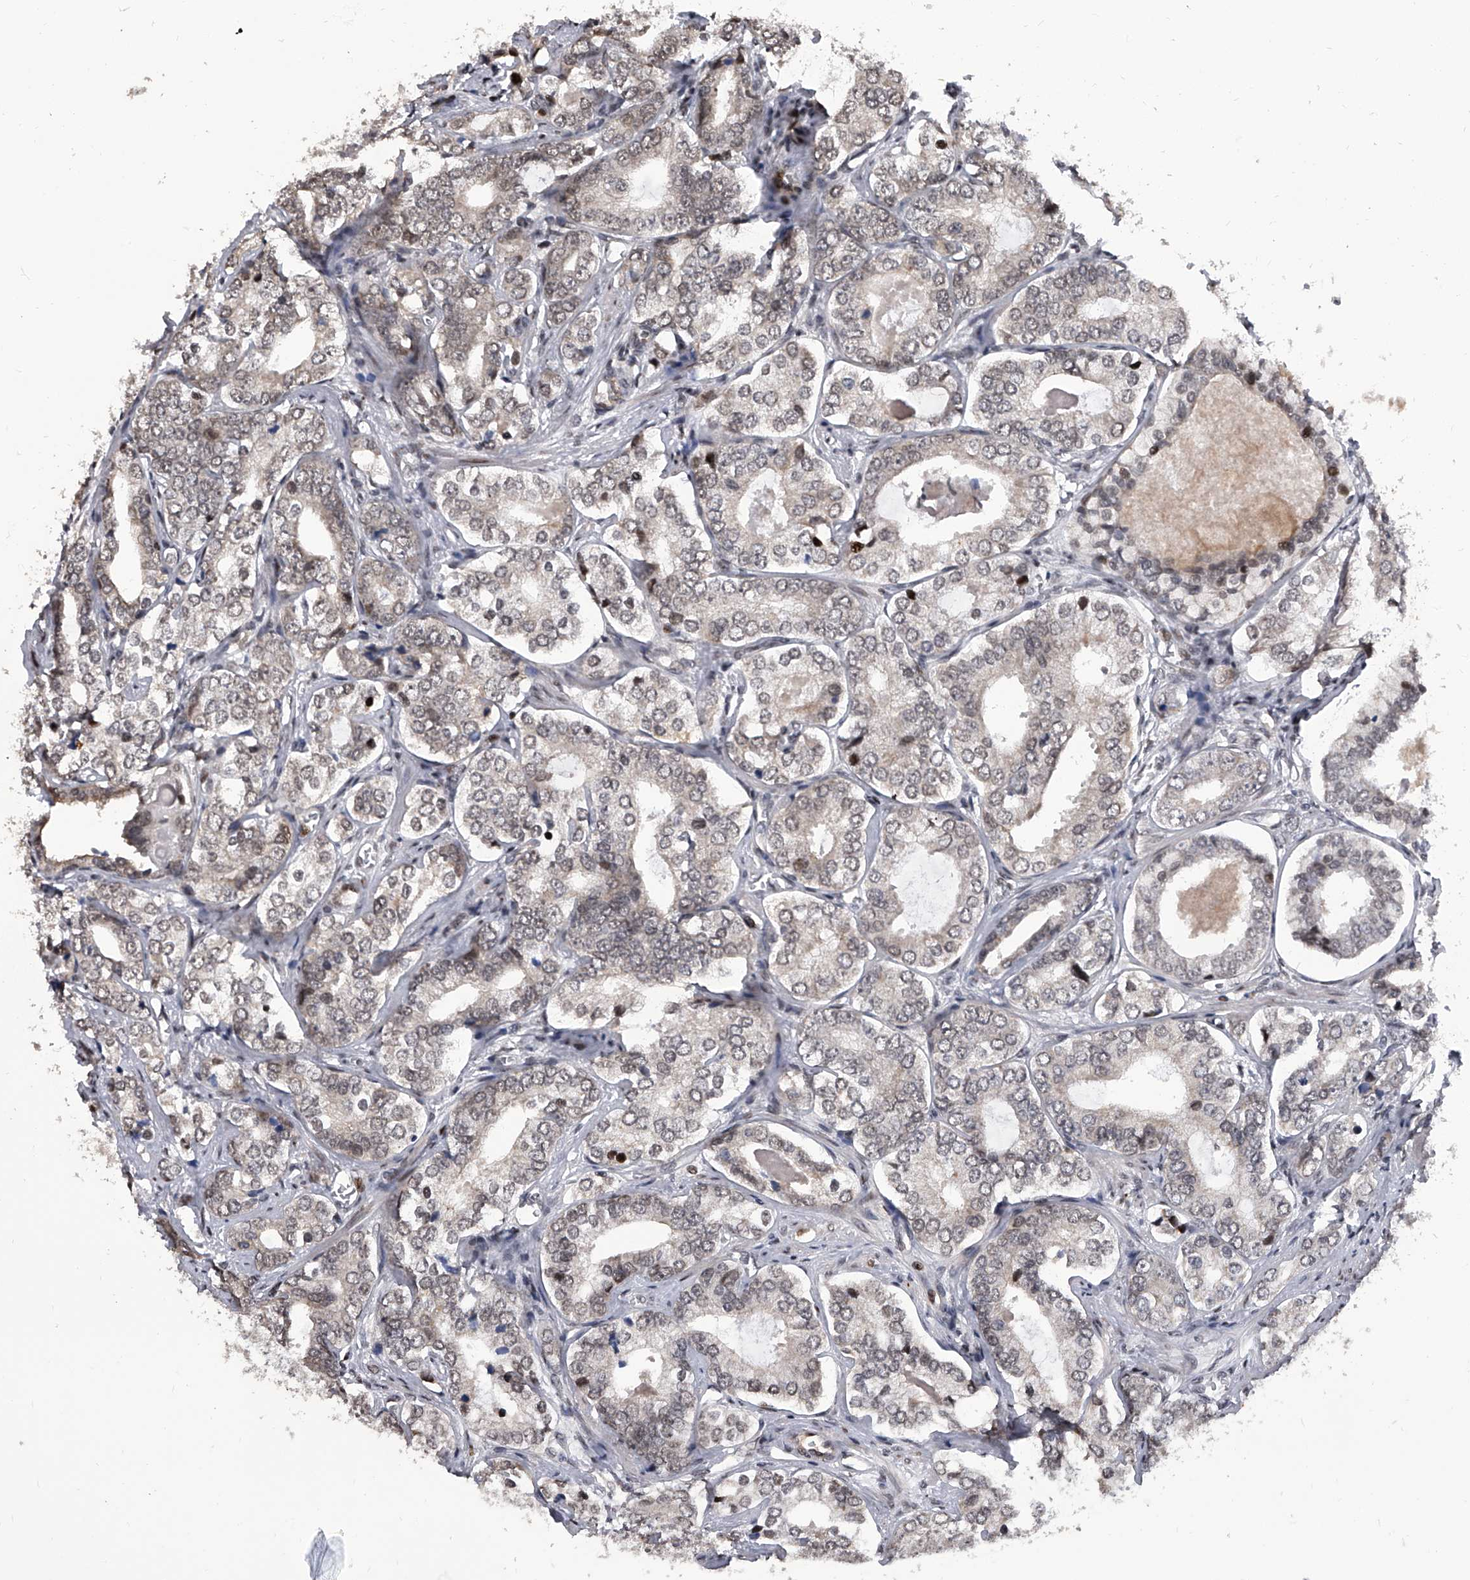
{"staining": {"intensity": "negative", "quantity": "none", "location": "none"}, "tissue": "prostate cancer", "cell_type": "Tumor cells", "image_type": "cancer", "snomed": [{"axis": "morphology", "description": "Adenocarcinoma, High grade"}, {"axis": "topography", "description": "Prostate"}], "caption": "Image shows no significant protein staining in tumor cells of prostate adenocarcinoma (high-grade).", "gene": "ZNF426", "patient": {"sex": "male", "age": 62}}